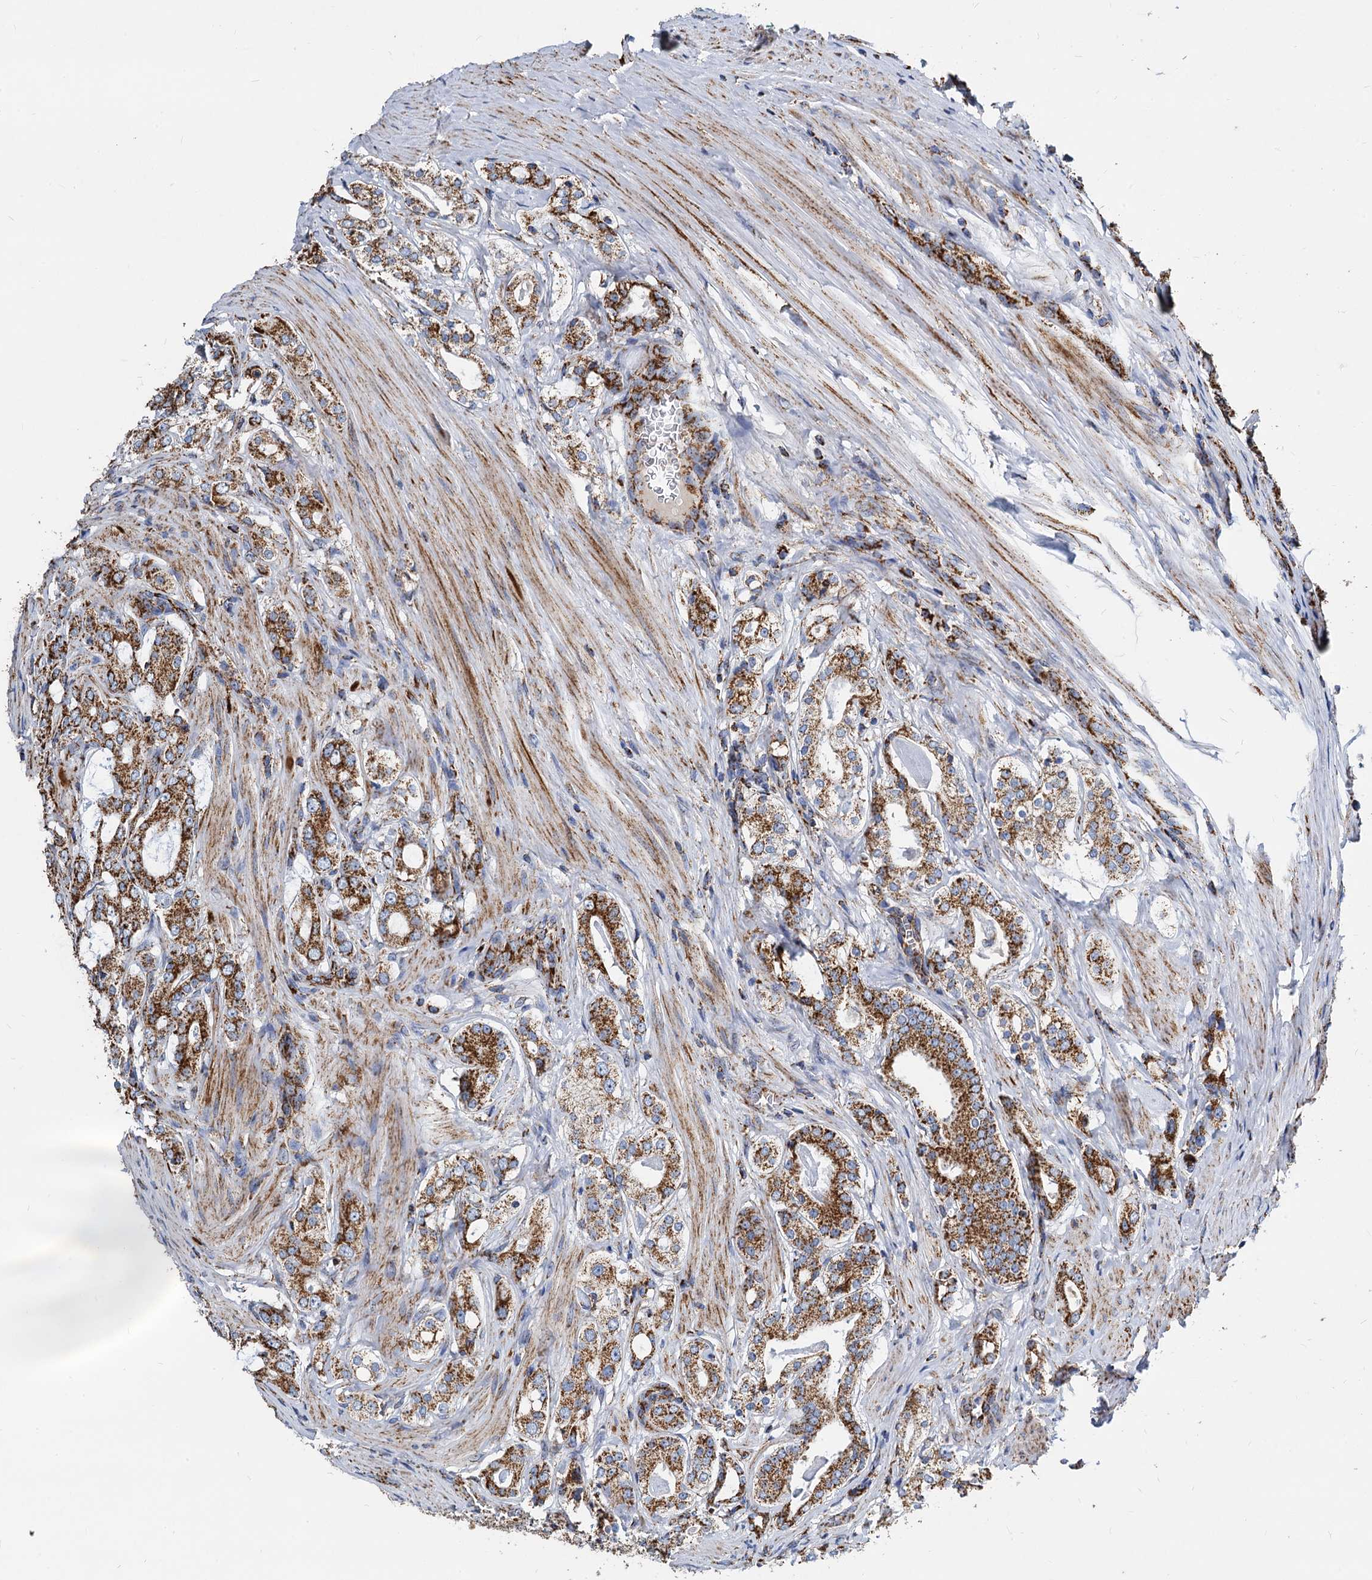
{"staining": {"intensity": "strong", "quantity": ">75%", "location": "cytoplasmic/membranous"}, "tissue": "prostate cancer", "cell_type": "Tumor cells", "image_type": "cancer", "snomed": [{"axis": "morphology", "description": "Adenocarcinoma, High grade"}, {"axis": "topography", "description": "Prostate"}], "caption": "IHC micrograph of human prostate cancer stained for a protein (brown), which reveals high levels of strong cytoplasmic/membranous staining in approximately >75% of tumor cells.", "gene": "TIMM10", "patient": {"sex": "male", "age": 63}}